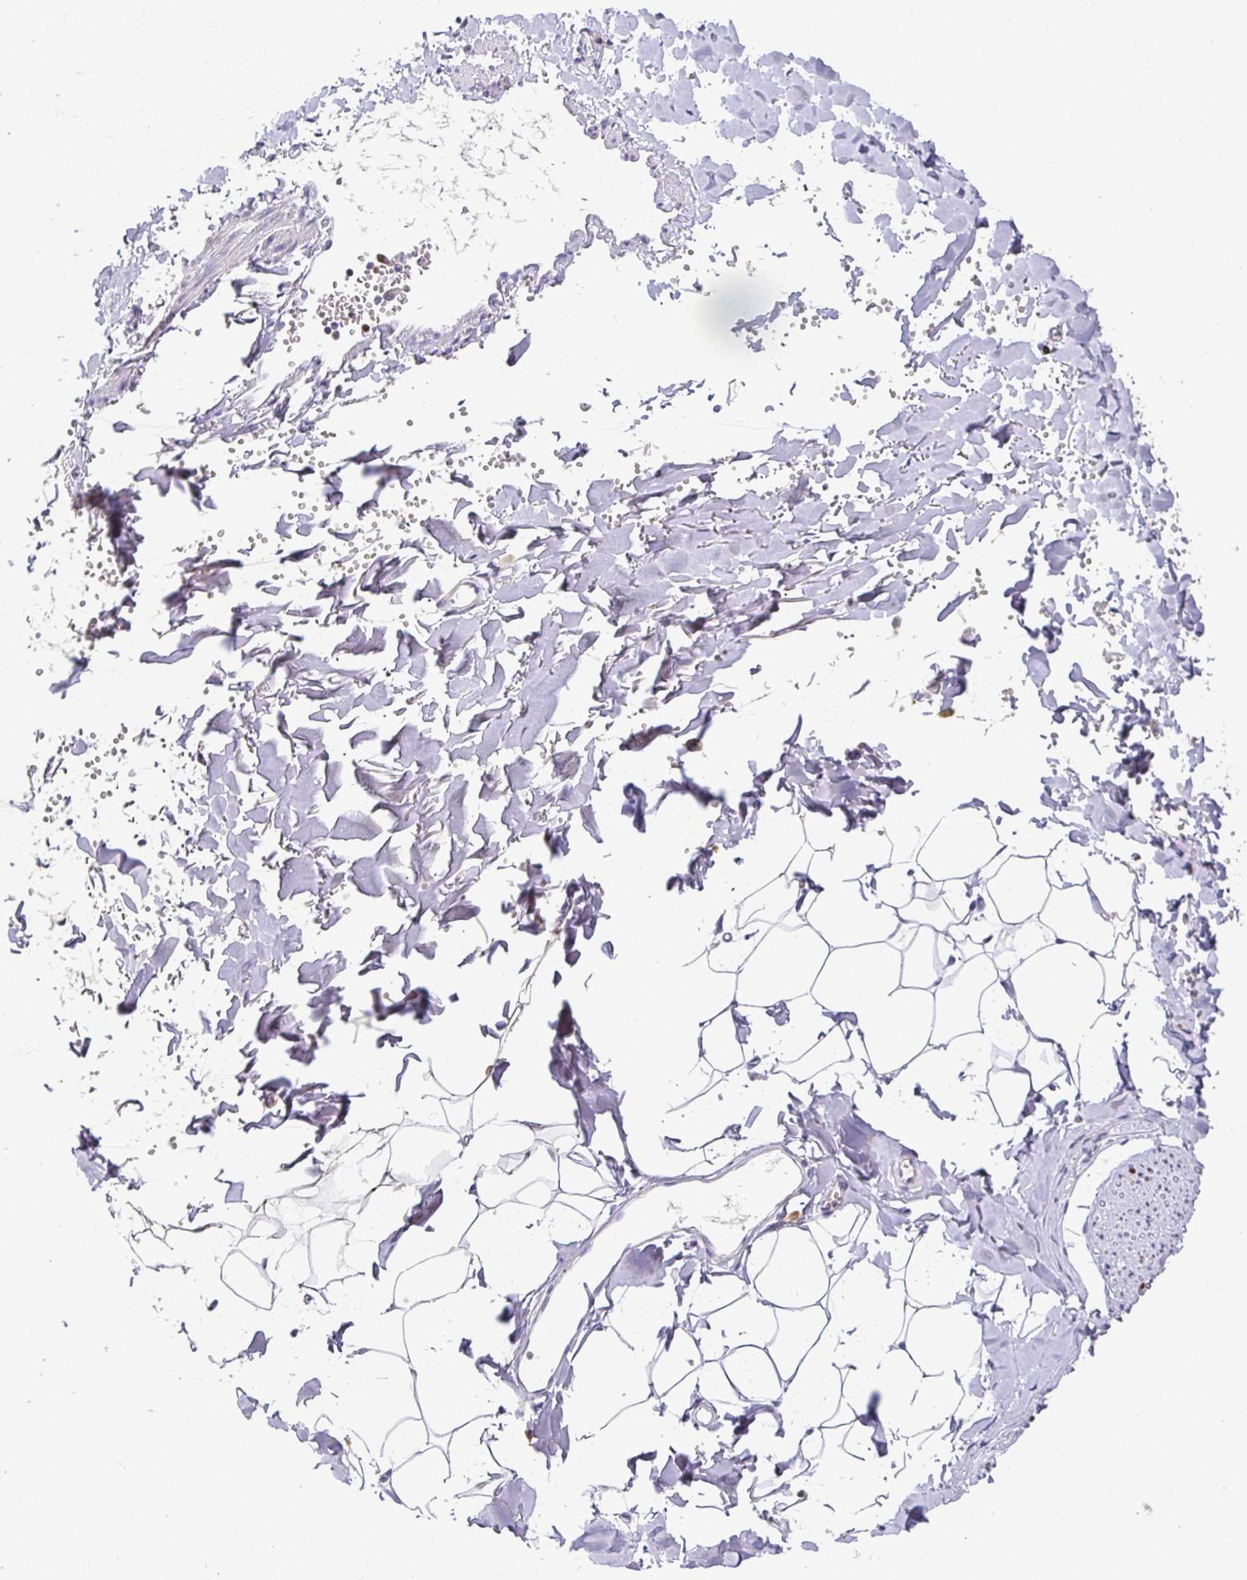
{"staining": {"intensity": "negative", "quantity": "none", "location": "none"}, "tissue": "adipose tissue", "cell_type": "Adipocytes", "image_type": "normal", "snomed": [{"axis": "morphology", "description": "Normal tissue, NOS"}, {"axis": "topography", "description": "Cartilage tissue"}, {"axis": "topography", "description": "Bronchus"}, {"axis": "topography", "description": "Peripheral nerve tissue"}], "caption": "Immunohistochemistry histopathology image of unremarkable human adipose tissue stained for a protein (brown), which reveals no positivity in adipocytes. (Brightfield microscopy of DAB (3,3'-diaminobenzidine) IHC at high magnification).", "gene": "SATB1", "patient": {"sex": "female", "age": 59}}